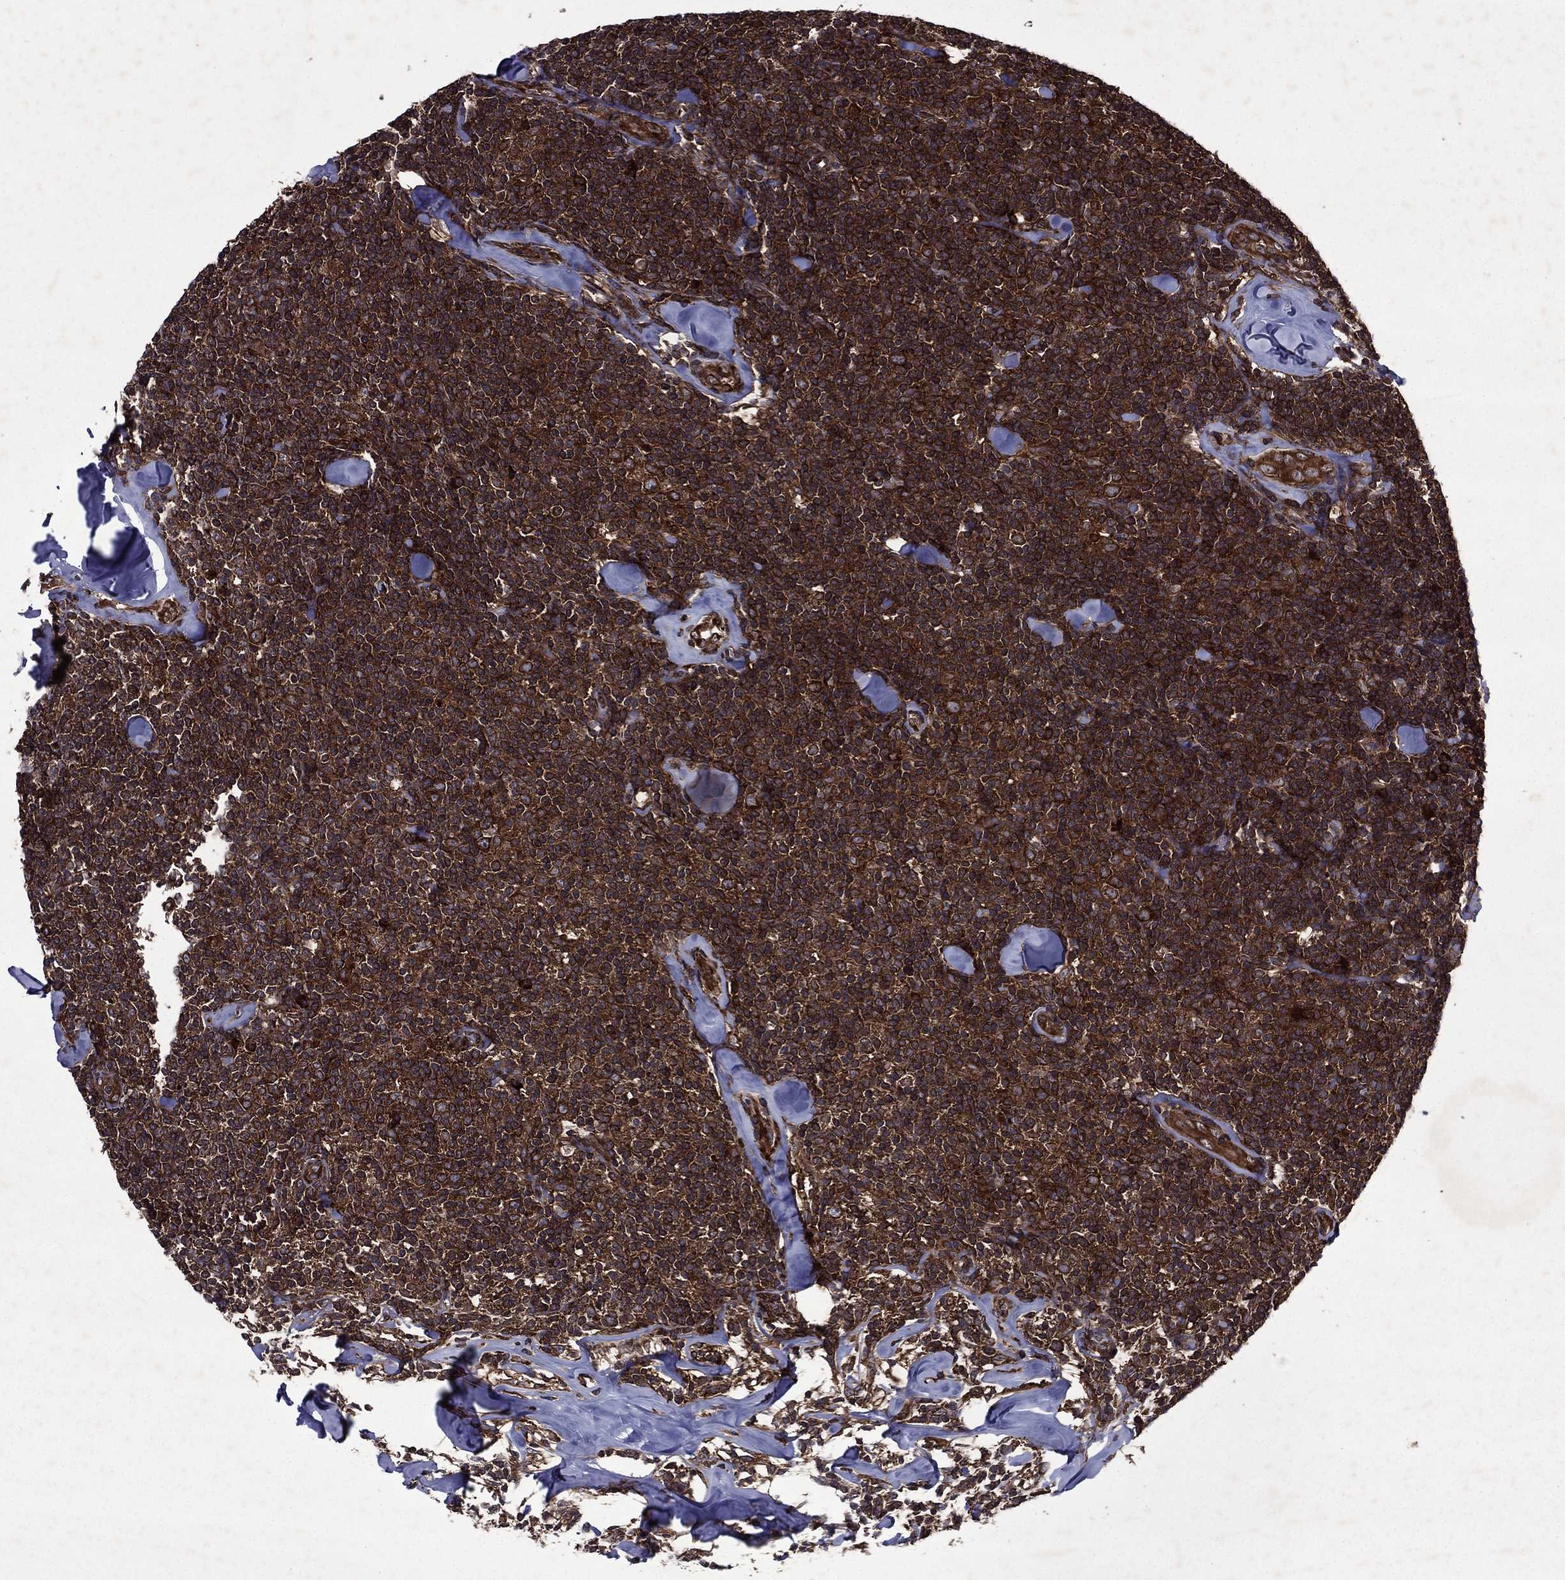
{"staining": {"intensity": "strong", "quantity": ">75%", "location": "cytoplasmic/membranous"}, "tissue": "lymphoma", "cell_type": "Tumor cells", "image_type": "cancer", "snomed": [{"axis": "morphology", "description": "Malignant lymphoma, non-Hodgkin's type, Low grade"}, {"axis": "topography", "description": "Lymph node"}], "caption": "Immunohistochemistry staining of lymphoma, which displays high levels of strong cytoplasmic/membranous expression in approximately >75% of tumor cells indicating strong cytoplasmic/membranous protein staining. The staining was performed using DAB (brown) for protein detection and nuclei were counterstained in hematoxylin (blue).", "gene": "EIF2B4", "patient": {"sex": "female", "age": 56}}